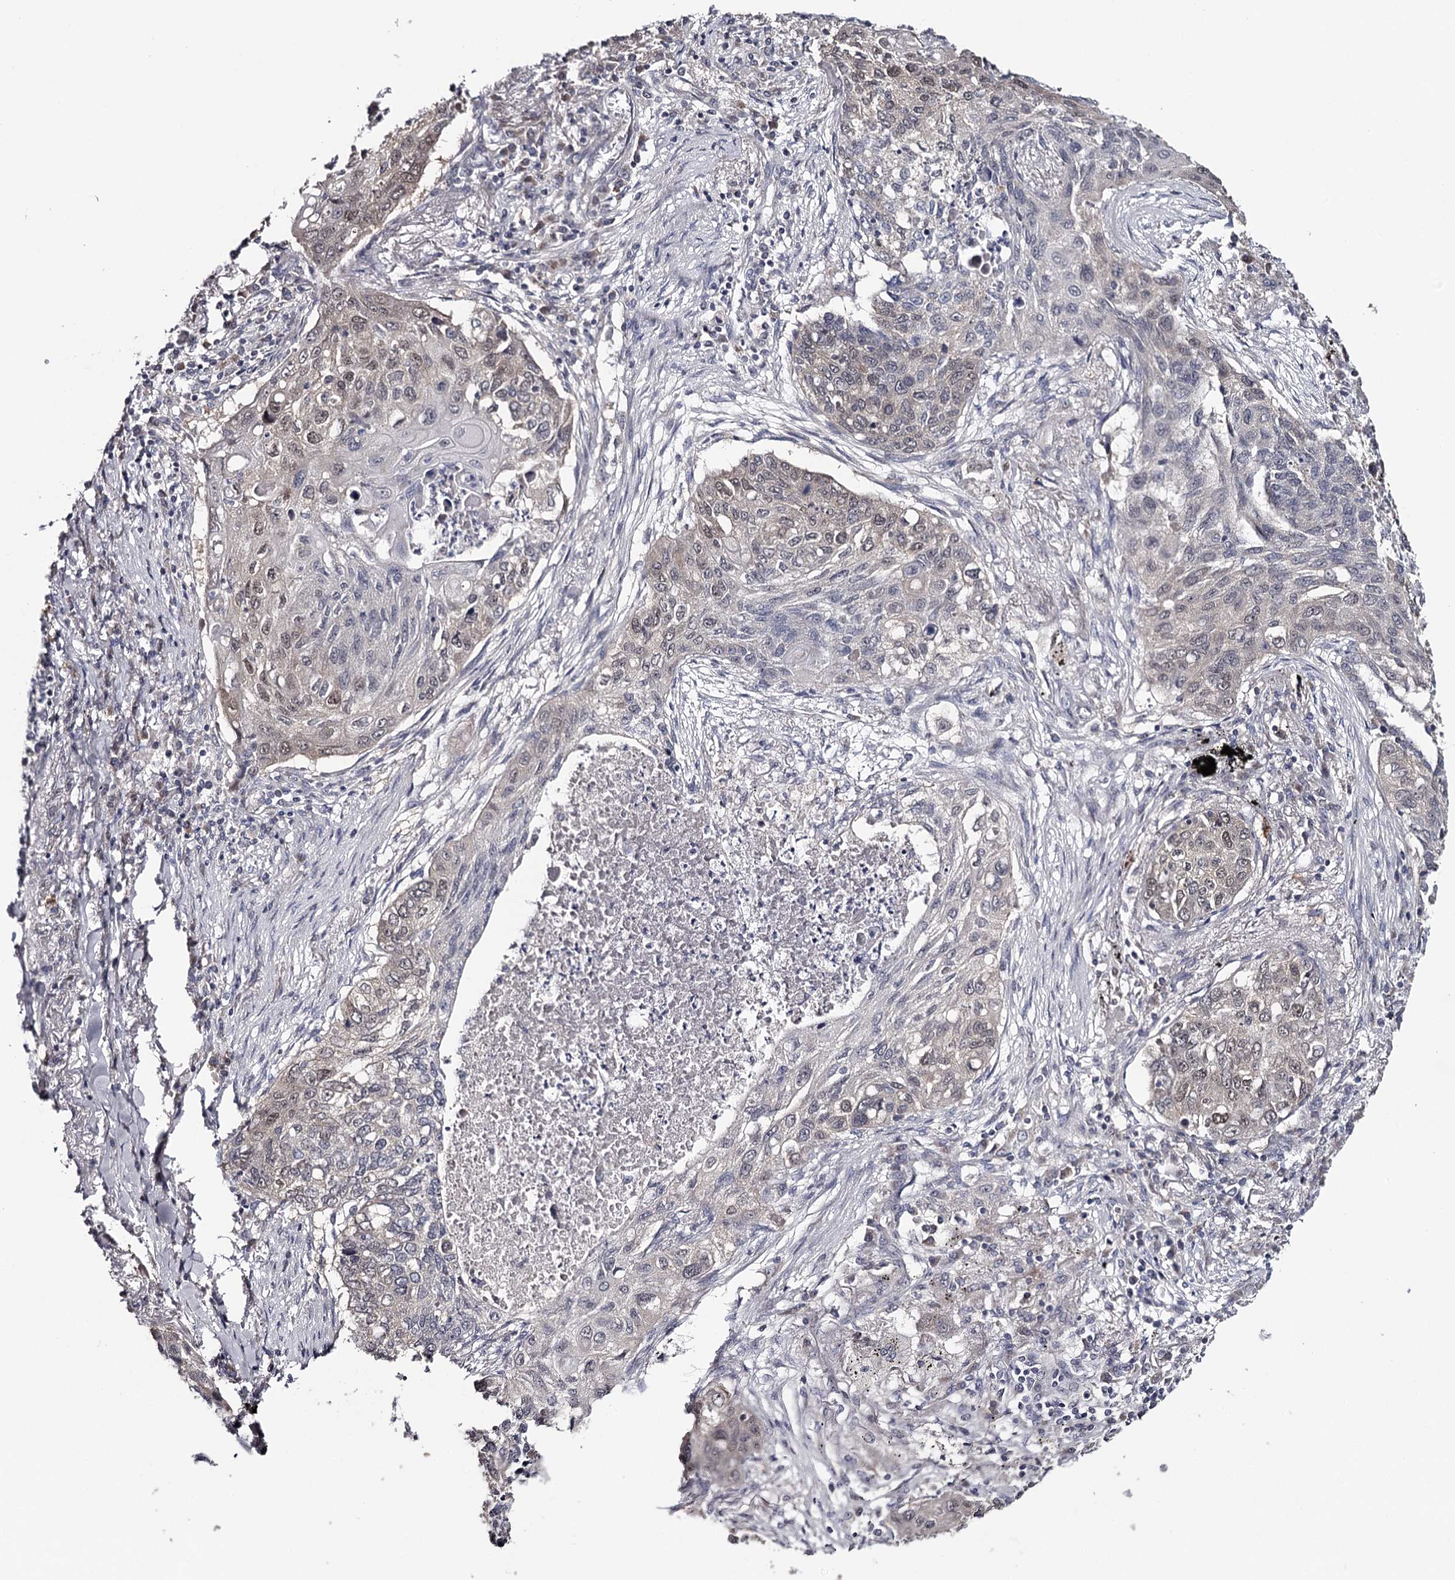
{"staining": {"intensity": "weak", "quantity": "25%-75%", "location": "nuclear"}, "tissue": "lung cancer", "cell_type": "Tumor cells", "image_type": "cancer", "snomed": [{"axis": "morphology", "description": "Squamous cell carcinoma, NOS"}, {"axis": "topography", "description": "Lung"}], "caption": "Lung cancer tissue shows weak nuclear positivity in approximately 25%-75% of tumor cells, visualized by immunohistochemistry.", "gene": "GTSF1", "patient": {"sex": "female", "age": 63}}